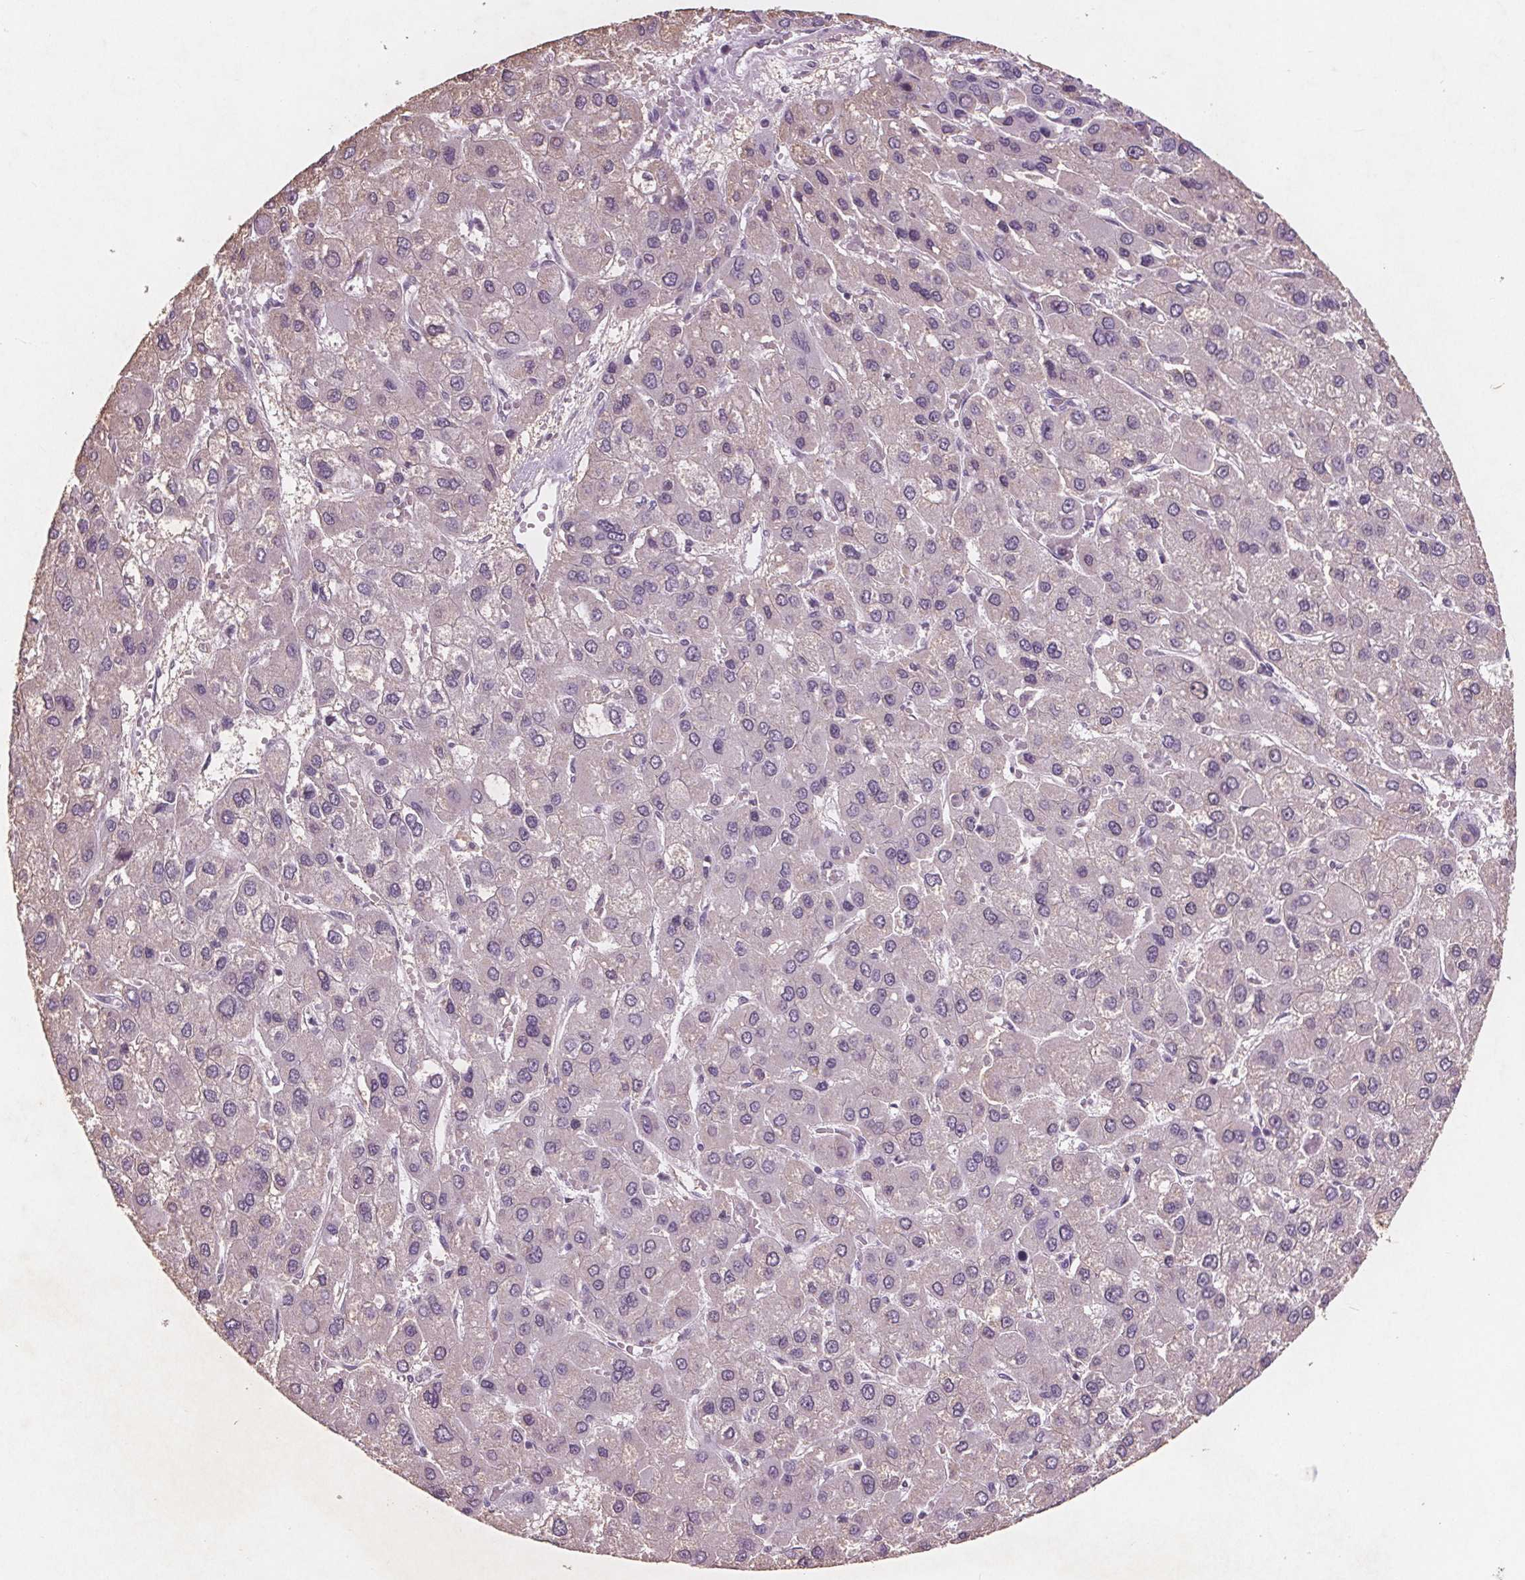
{"staining": {"intensity": "negative", "quantity": "none", "location": "none"}, "tissue": "liver cancer", "cell_type": "Tumor cells", "image_type": "cancer", "snomed": [{"axis": "morphology", "description": "Carcinoma, Hepatocellular, NOS"}, {"axis": "topography", "description": "Liver"}], "caption": "An immunohistochemistry image of liver cancer (hepatocellular carcinoma) is shown. There is no staining in tumor cells of liver cancer (hepatocellular carcinoma).", "gene": "PTPN14", "patient": {"sex": "female", "age": 41}}